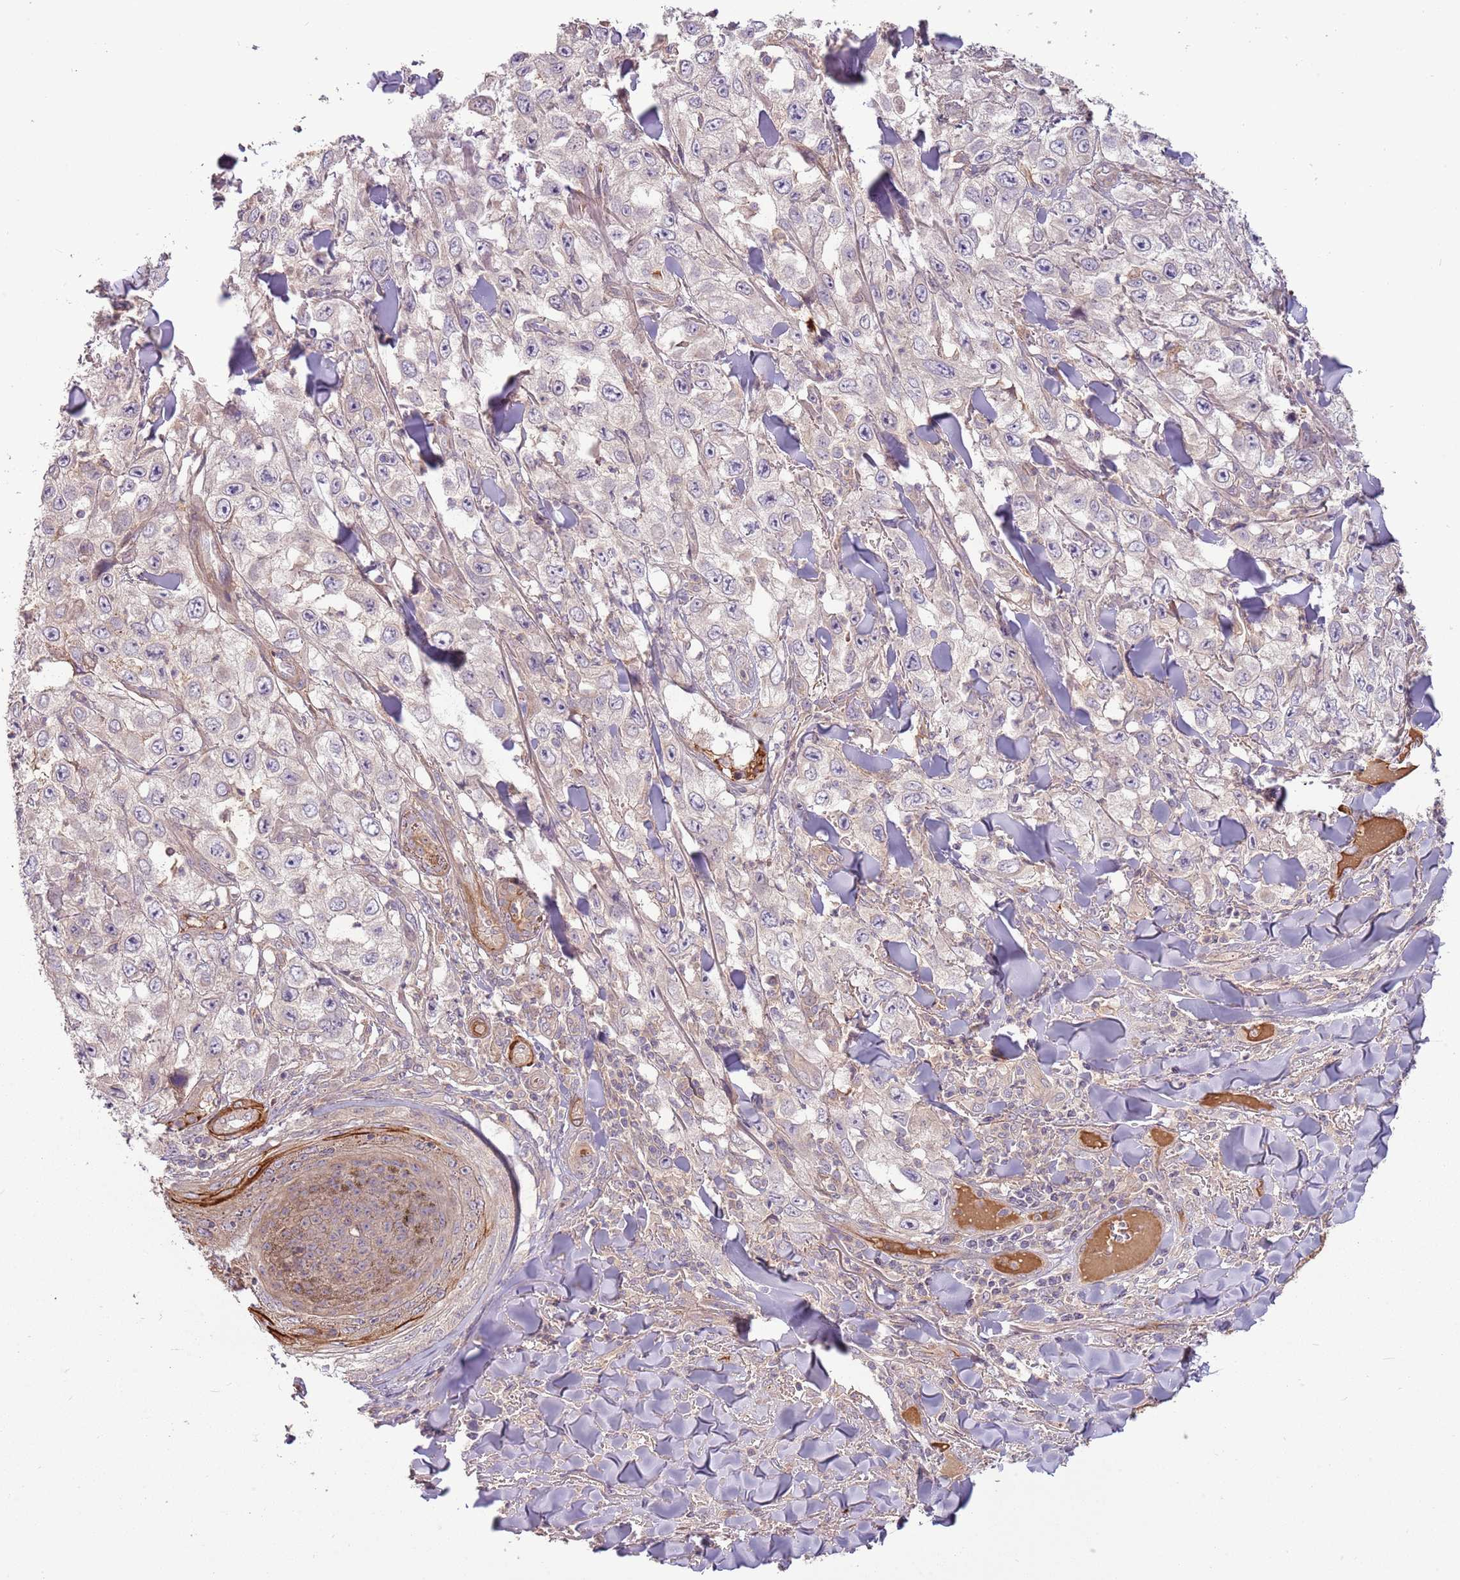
{"staining": {"intensity": "weak", "quantity": "25%-75%", "location": "cytoplasmic/membranous"}, "tissue": "skin cancer", "cell_type": "Tumor cells", "image_type": "cancer", "snomed": [{"axis": "morphology", "description": "Squamous cell carcinoma, NOS"}, {"axis": "topography", "description": "Skin"}], "caption": "Human skin squamous cell carcinoma stained with a protein marker exhibits weak staining in tumor cells.", "gene": "RNF128", "patient": {"sex": "male", "age": 82}}